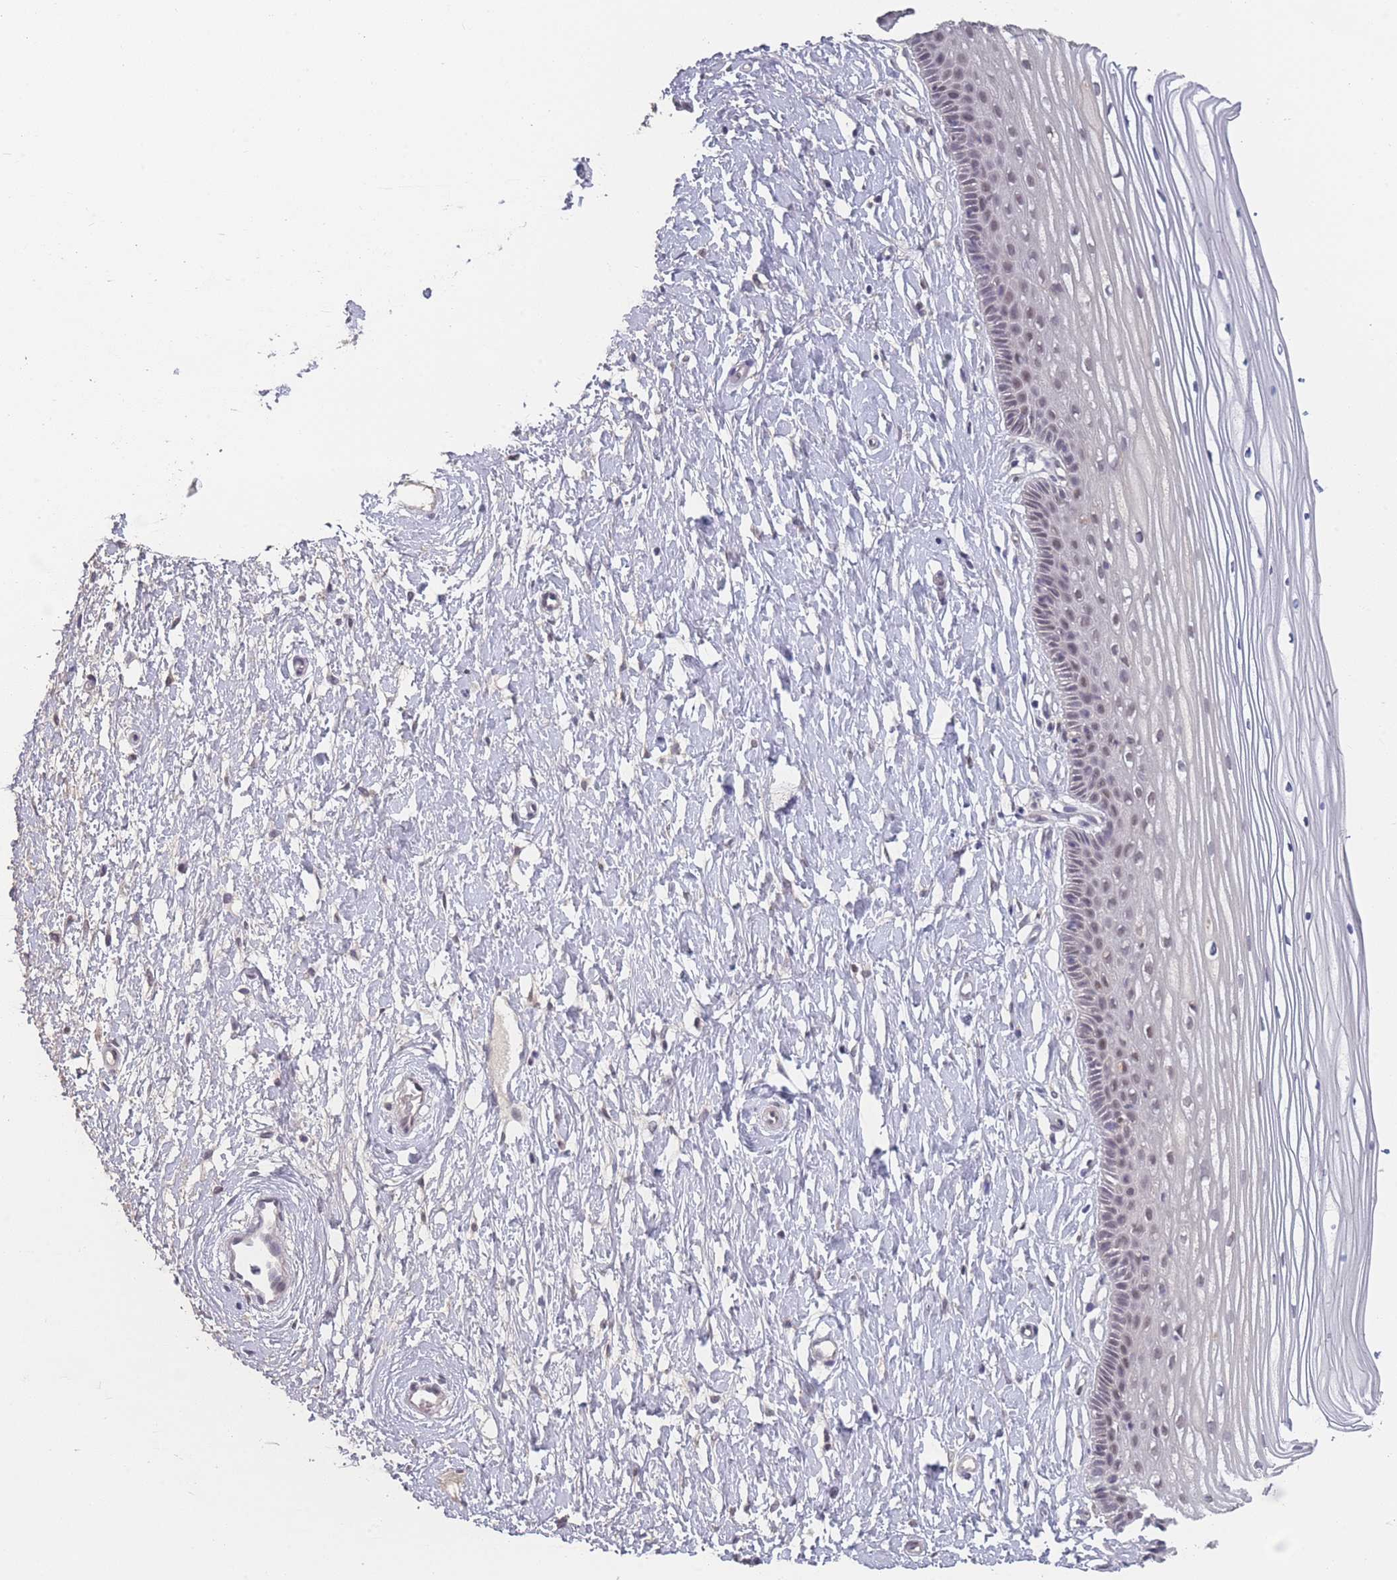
{"staining": {"intensity": "weak", "quantity": "<25%", "location": "nuclear"}, "tissue": "vagina", "cell_type": "Squamous epithelial cells", "image_type": "normal", "snomed": [{"axis": "morphology", "description": "Normal tissue, NOS"}, {"axis": "topography", "description": "Vagina"}, {"axis": "topography", "description": "Cervix"}], "caption": "This is a micrograph of IHC staining of normal vagina, which shows no expression in squamous epithelial cells.", "gene": "ANKRD10", "patient": {"sex": "female", "age": 40}}